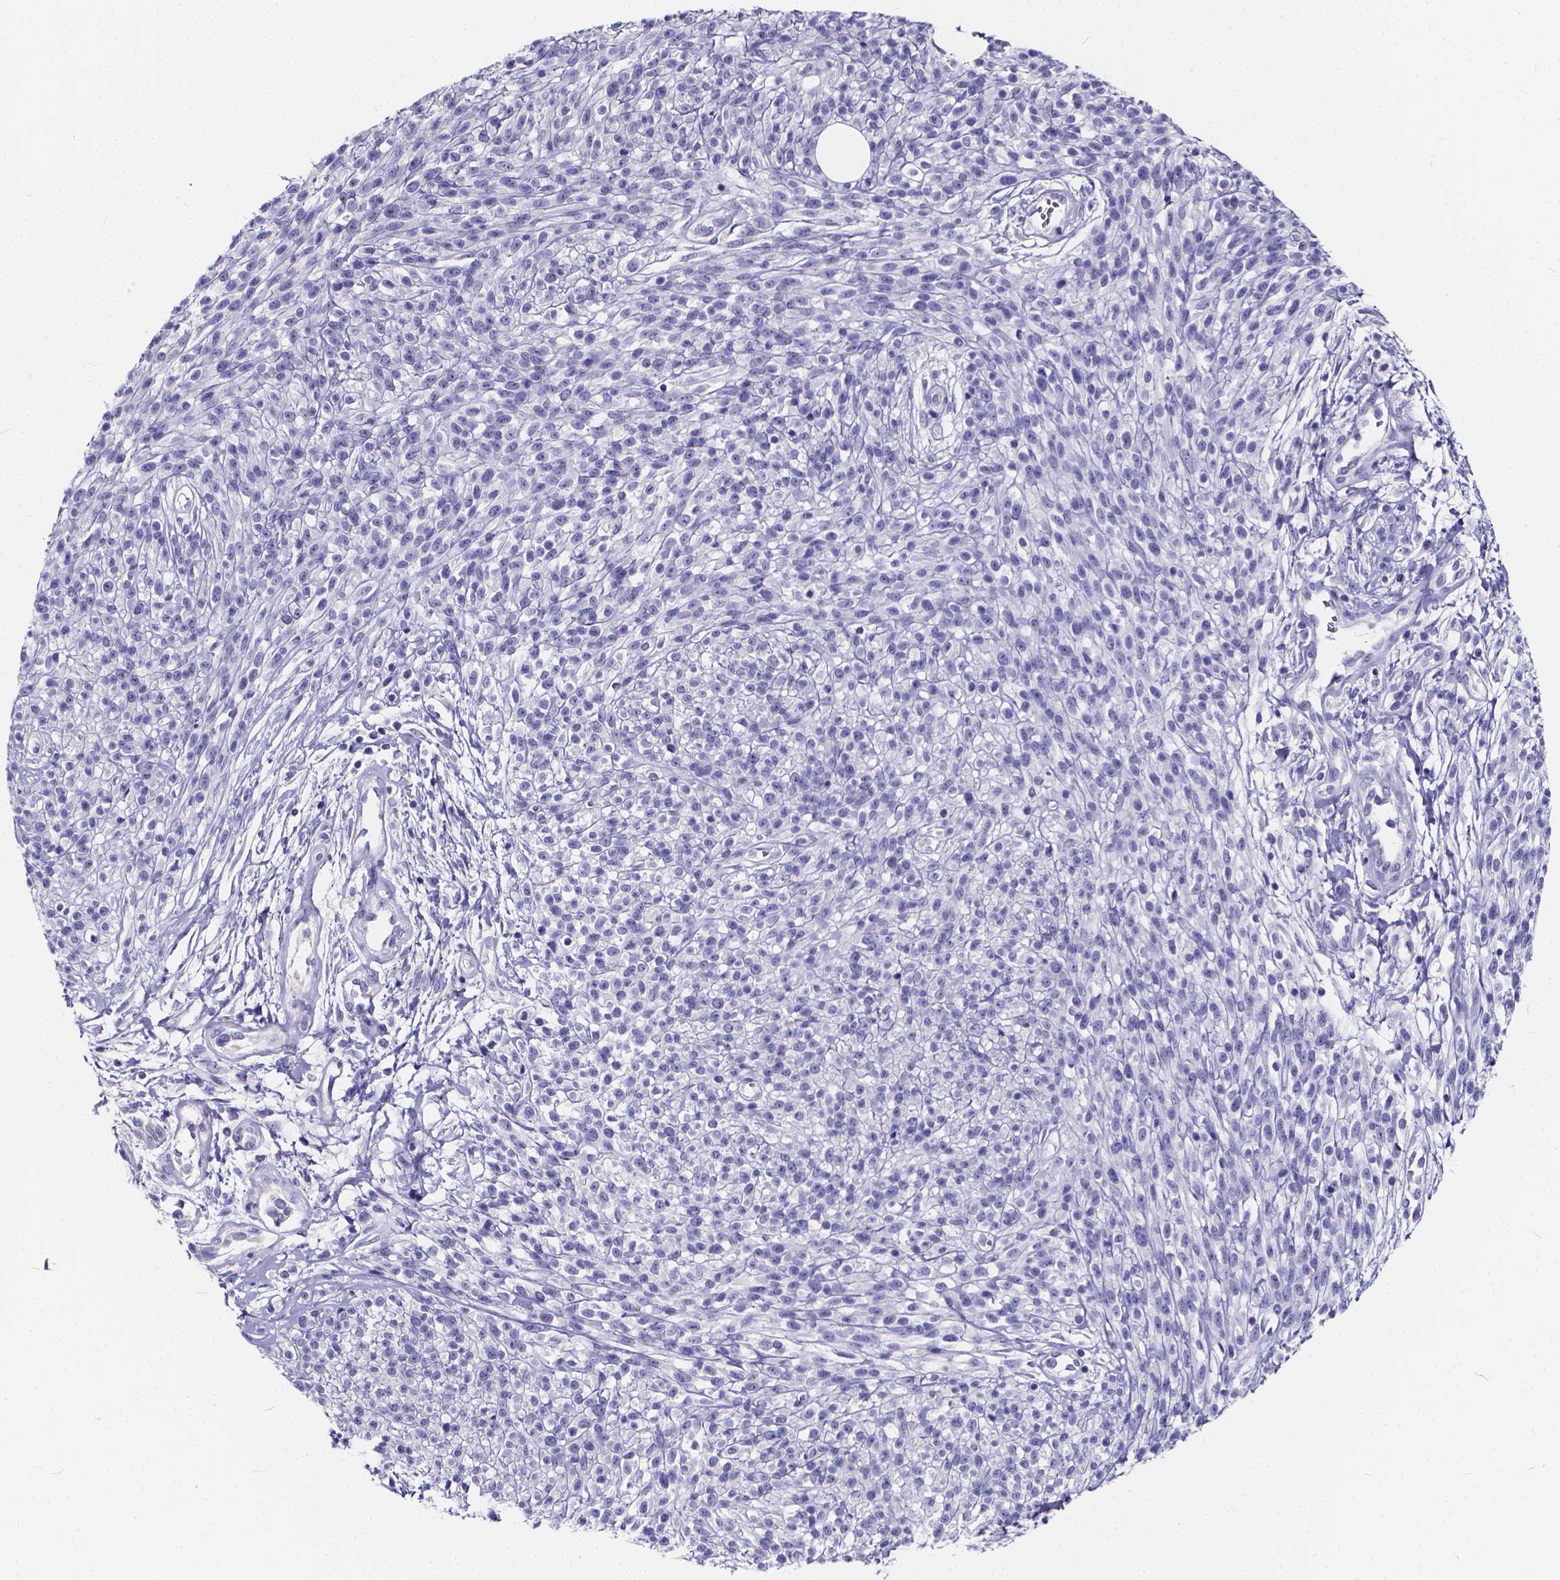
{"staining": {"intensity": "negative", "quantity": "none", "location": "none"}, "tissue": "melanoma", "cell_type": "Tumor cells", "image_type": "cancer", "snomed": [{"axis": "morphology", "description": "Malignant melanoma, NOS"}, {"axis": "topography", "description": "Skin"}, {"axis": "topography", "description": "Skin of trunk"}], "caption": "Immunohistochemistry micrograph of neoplastic tissue: malignant melanoma stained with DAB reveals no significant protein staining in tumor cells.", "gene": "SPEF2", "patient": {"sex": "male", "age": 74}}